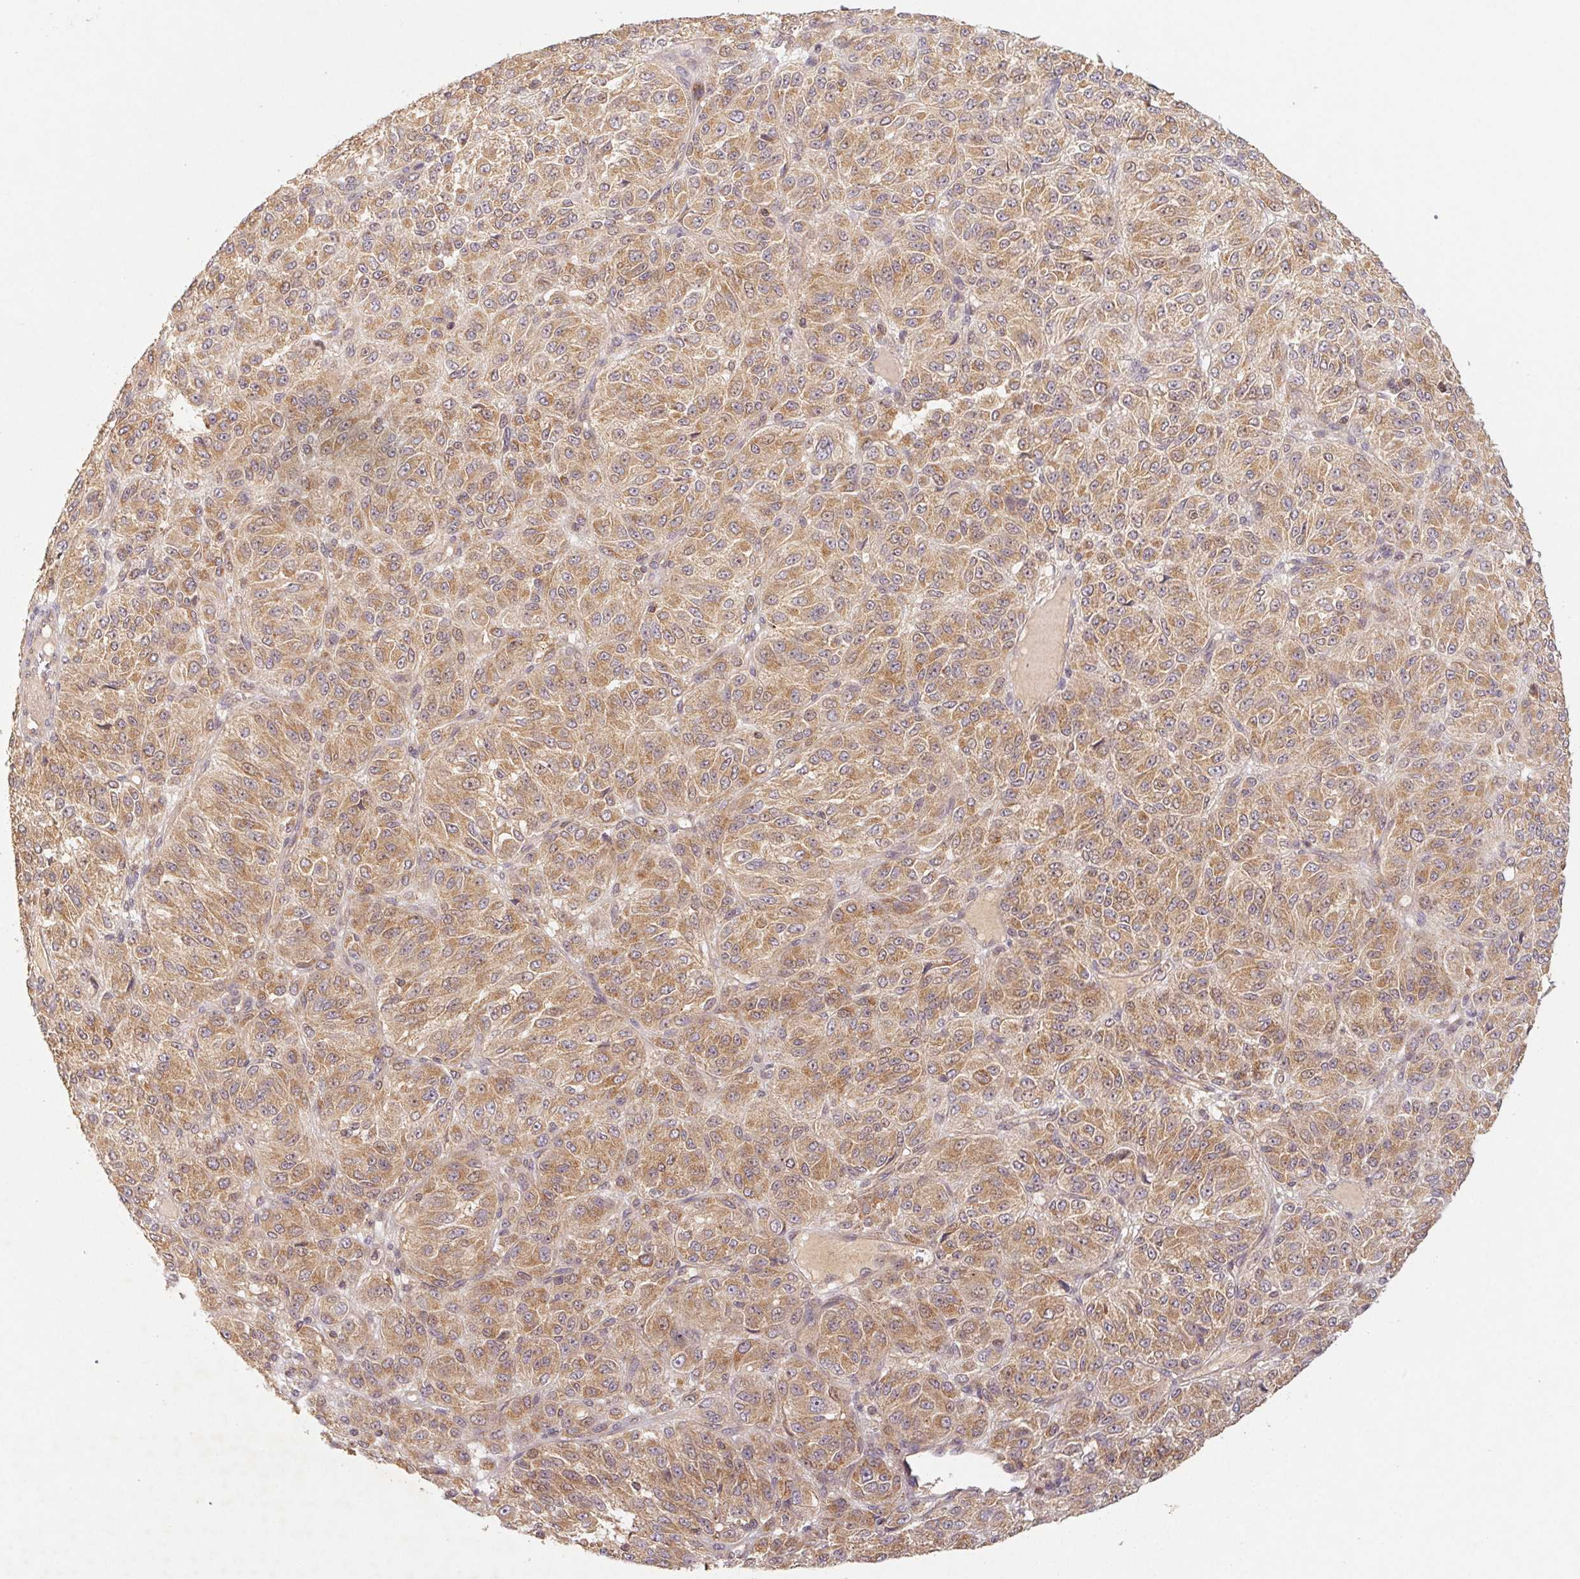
{"staining": {"intensity": "moderate", "quantity": ">75%", "location": "cytoplasmic/membranous"}, "tissue": "melanoma", "cell_type": "Tumor cells", "image_type": "cancer", "snomed": [{"axis": "morphology", "description": "Malignant melanoma, Metastatic site"}, {"axis": "topography", "description": "Brain"}], "caption": "Protein expression analysis of human malignant melanoma (metastatic site) reveals moderate cytoplasmic/membranous positivity in approximately >75% of tumor cells.", "gene": "MTHFD1", "patient": {"sex": "female", "age": 56}}